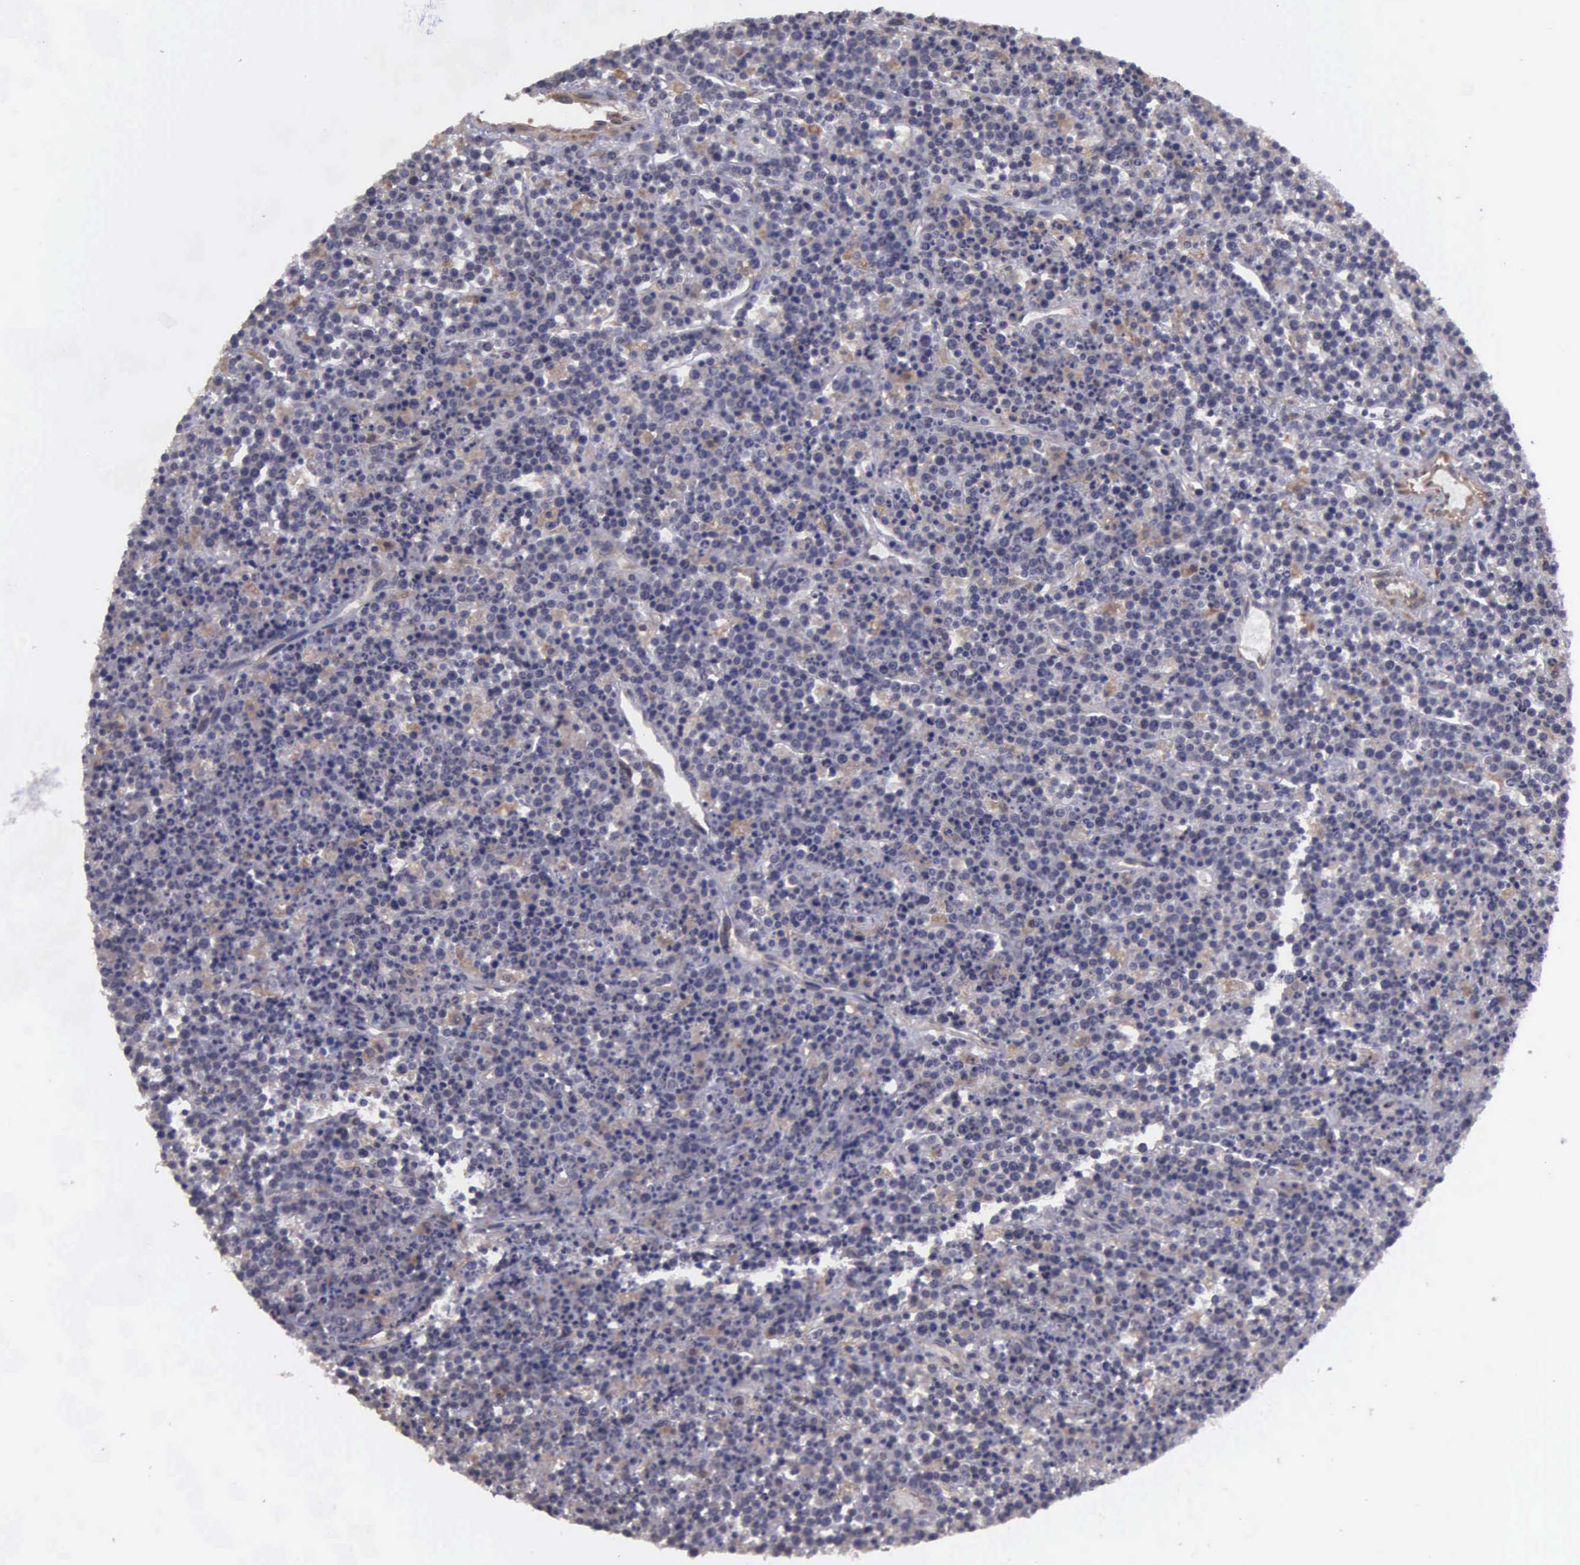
{"staining": {"intensity": "weak", "quantity": "<25%", "location": "cytoplasmic/membranous"}, "tissue": "lymphoma", "cell_type": "Tumor cells", "image_type": "cancer", "snomed": [{"axis": "morphology", "description": "Malignant lymphoma, non-Hodgkin's type, High grade"}, {"axis": "topography", "description": "Ovary"}], "caption": "Immunohistochemistry (IHC) photomicrograph of human malignant lymphoma, non-Hodgkin's type (high-grade) stained for a protein (brown), which displays no positivity in tumor cells. (Immunohistochemistry, brightfield microscopy, high magnification).", "gene": "RTL10", "patient": {"sex": "female", "age": 56}}